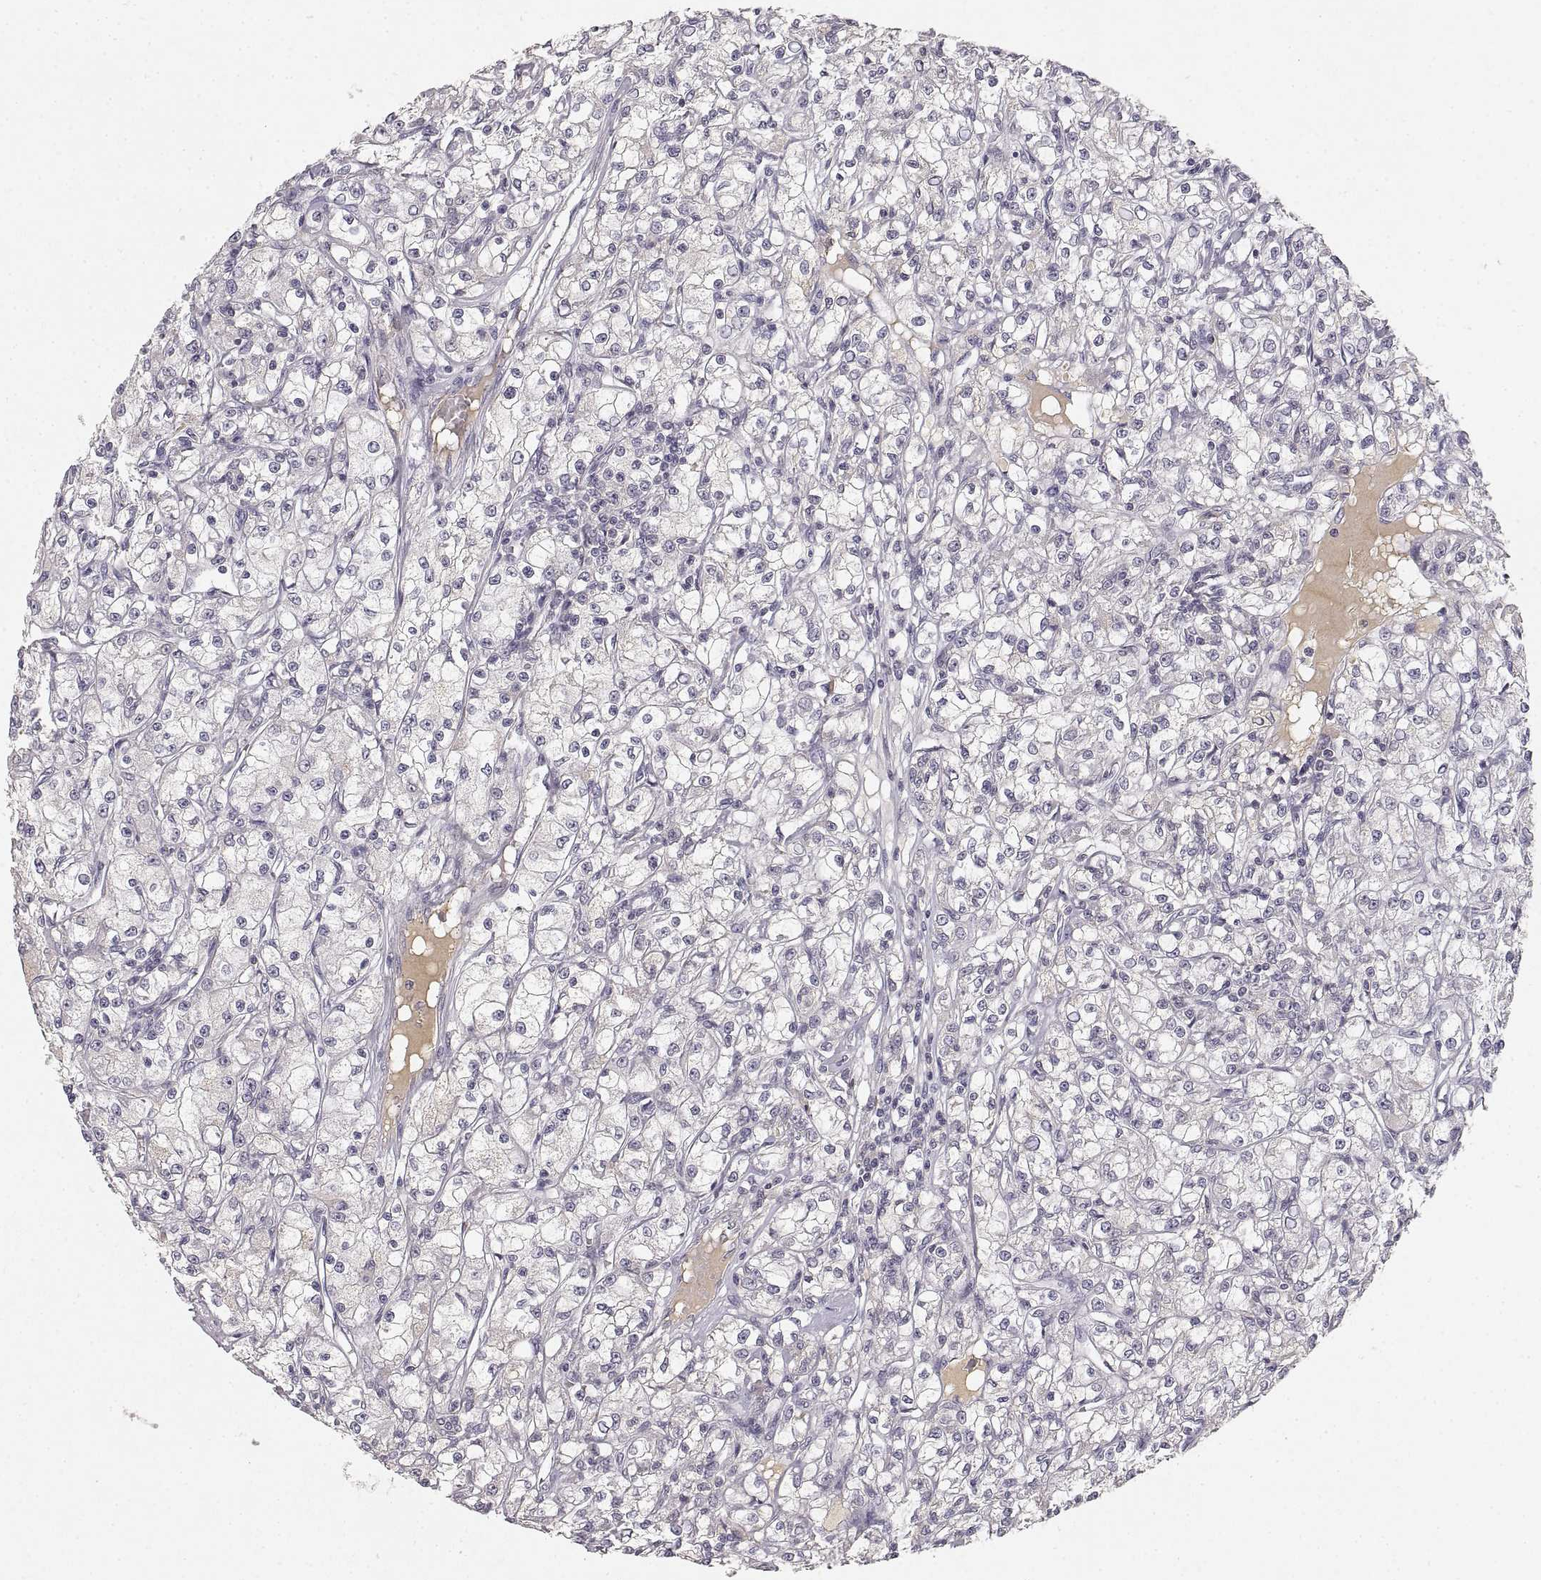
{"staining": {"intensity": "negative", "quantity": "none", "location": "none"}, "tissue": "renal cancer", "cell_type": "Tumor cells", "image_type": "cancer", "snomed": [{"axis": "morphology", "description": "Adenocarcinoma, NOS"}, {"axis": "topography", "description": "Kidney"}], "caption": "Immunohistochemistry histopathology image of neoplastic tissue: renal adenocarcinoma stained with DAB reveals no significant protein expression in tumor cells.", "gene": "RUNDC3A", "patient": {"sex": "female", "age": 59}}